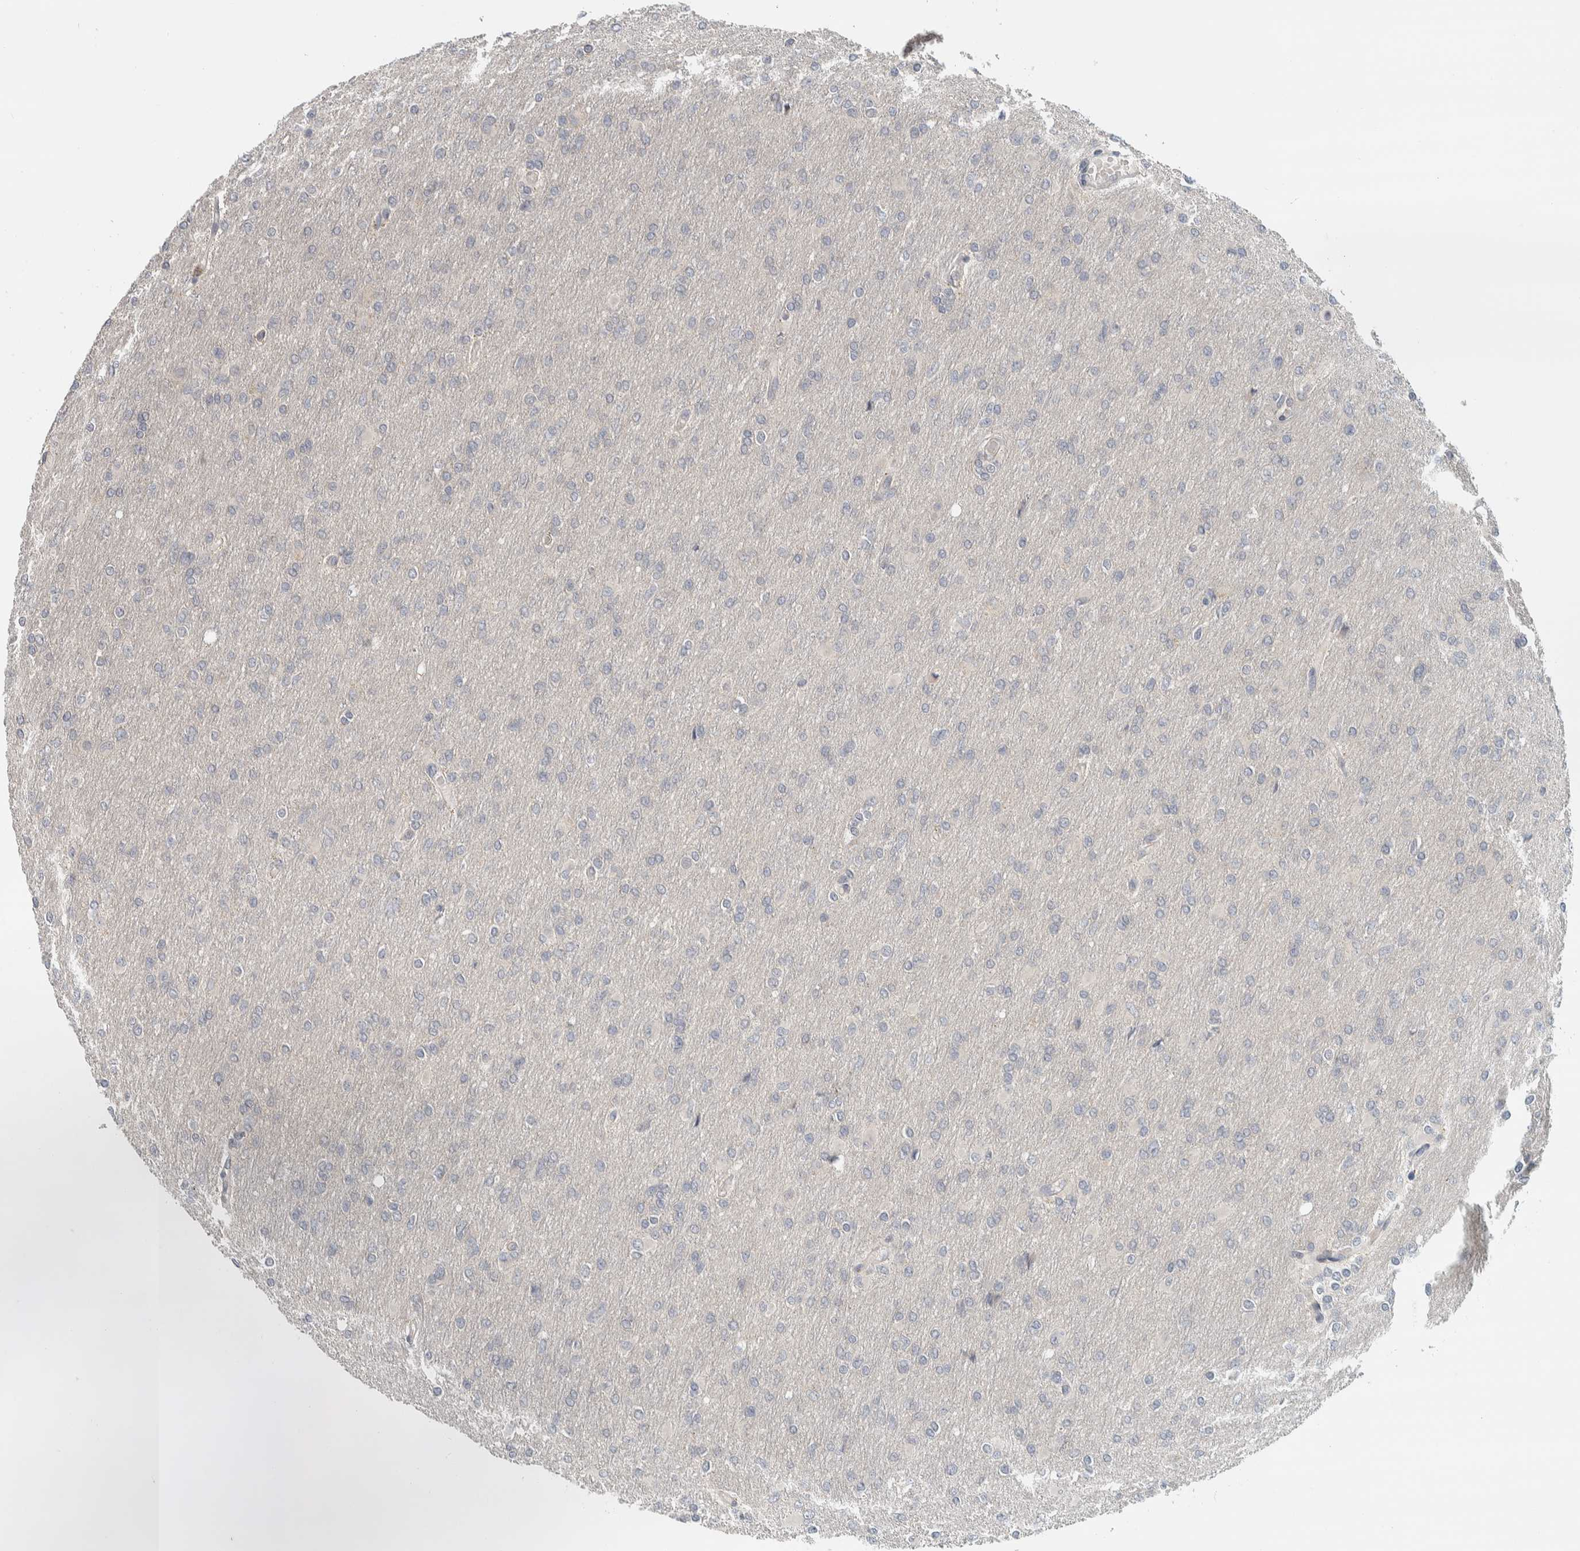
{"staining": {"intensity": "negative", "quantity": "none", "location": "none"}, "tissue": "glioma", "cell_type": "Tumor cells", "image_type": "cancer", "snomed": [{"axis": "morphology", "description": "Glioma, malignant, High grade"}, {"axis": "topography", "description": "Cerebral cortex"}], "caption": "Protein analysis of glioma reveals no significant staining in tumor cells.", "gene": "AFP", "patient": {"sex": "female", "age": 36}}